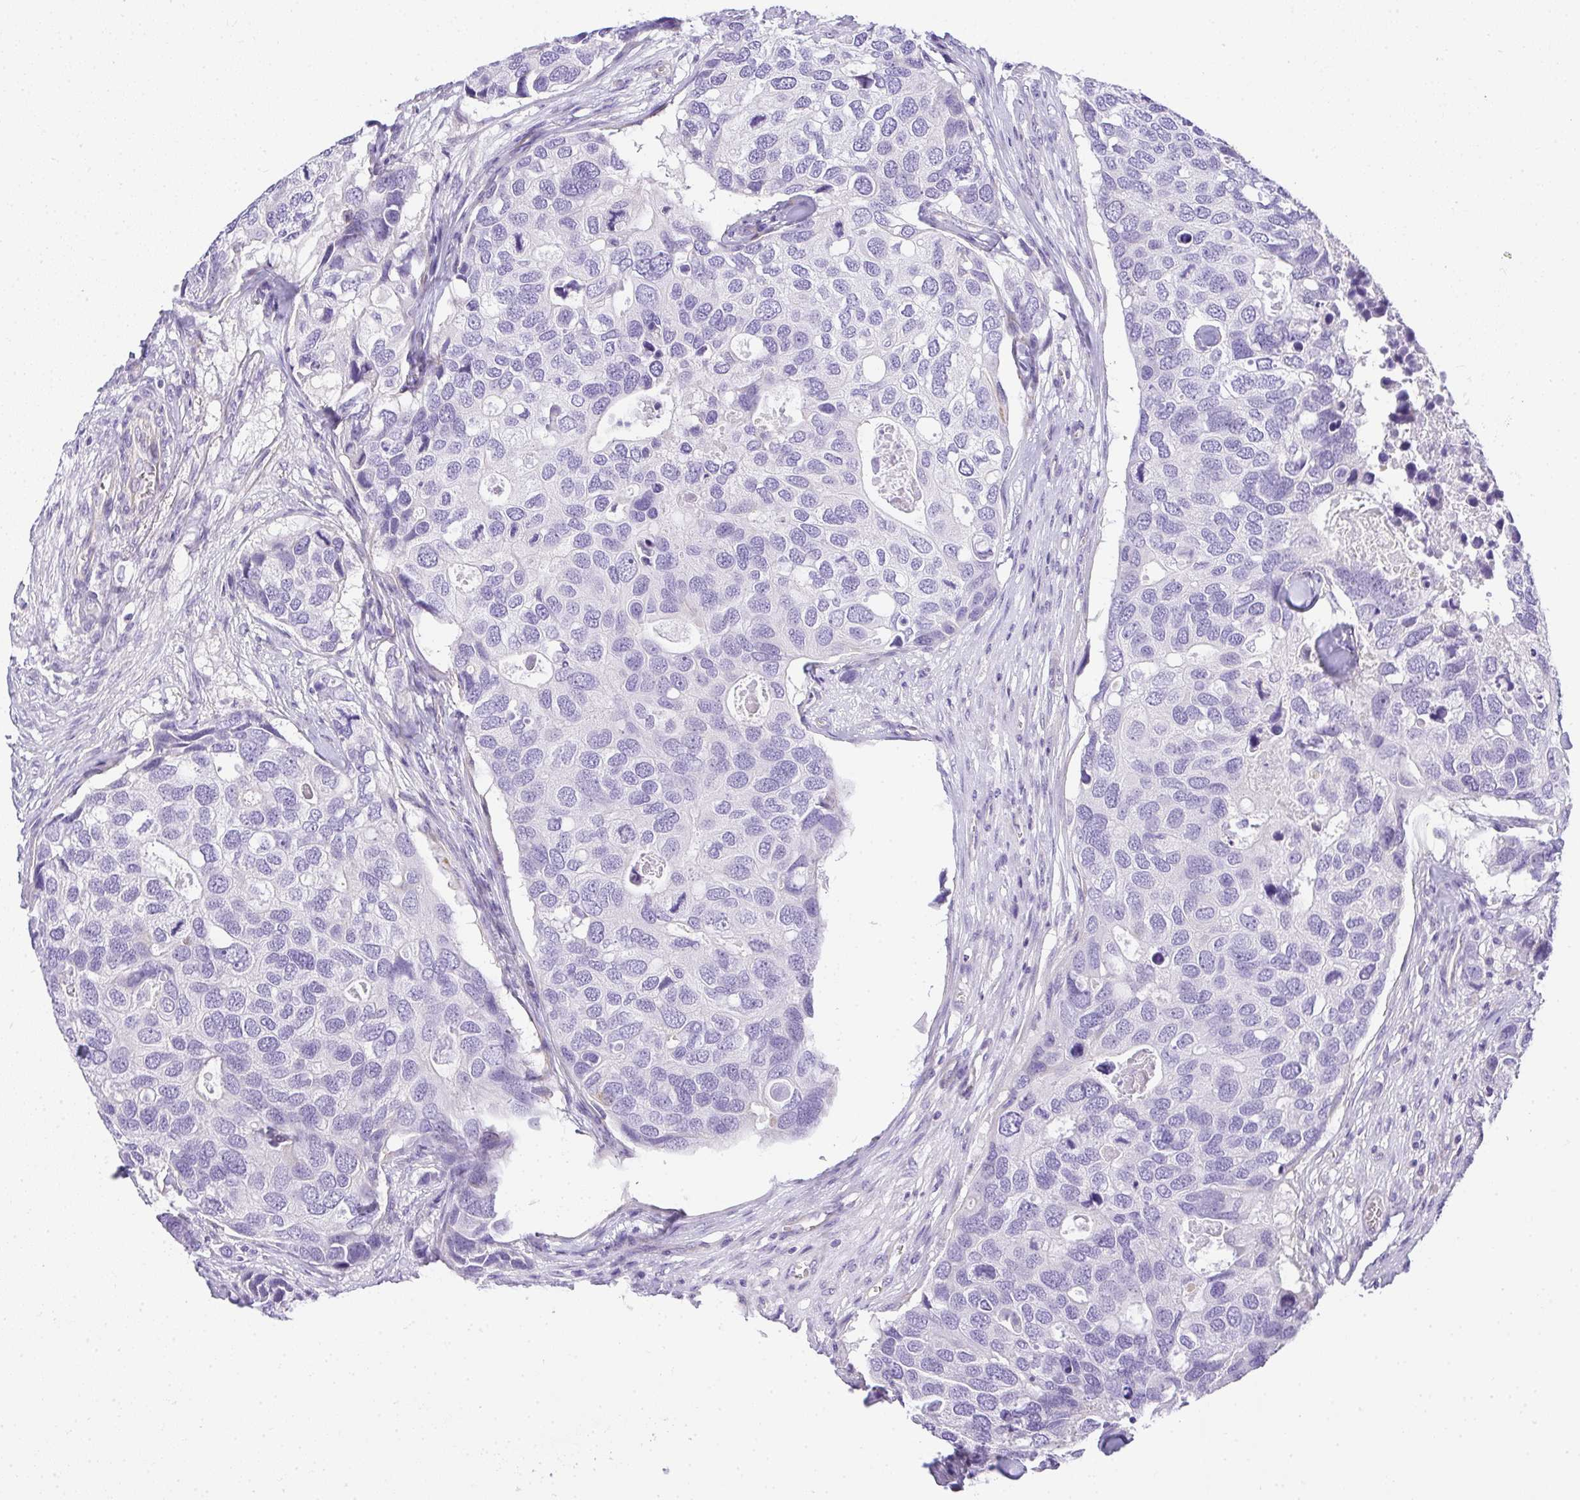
{"staining": {"intensity": "negative", "quantity": "none", "location": "none"}, "tissue": "breast cancer", "cell_type": "Tumor cells", "image_type": "cancer", "snomed": [{"axis": "morphology", "description": "Duct carcinoma"}, {"axis": "topography", "description": "Breast"}], "caption": "IHC histopathology image of human breast cancer (invasive ductal carcinoma) stained for a protein (brown), which displays no positivity in tumor cells. (IHC, brightfield microscopy, high magnification).", "gene": "PLPPR3", "patient": {"sex": "female", "age": 83}}